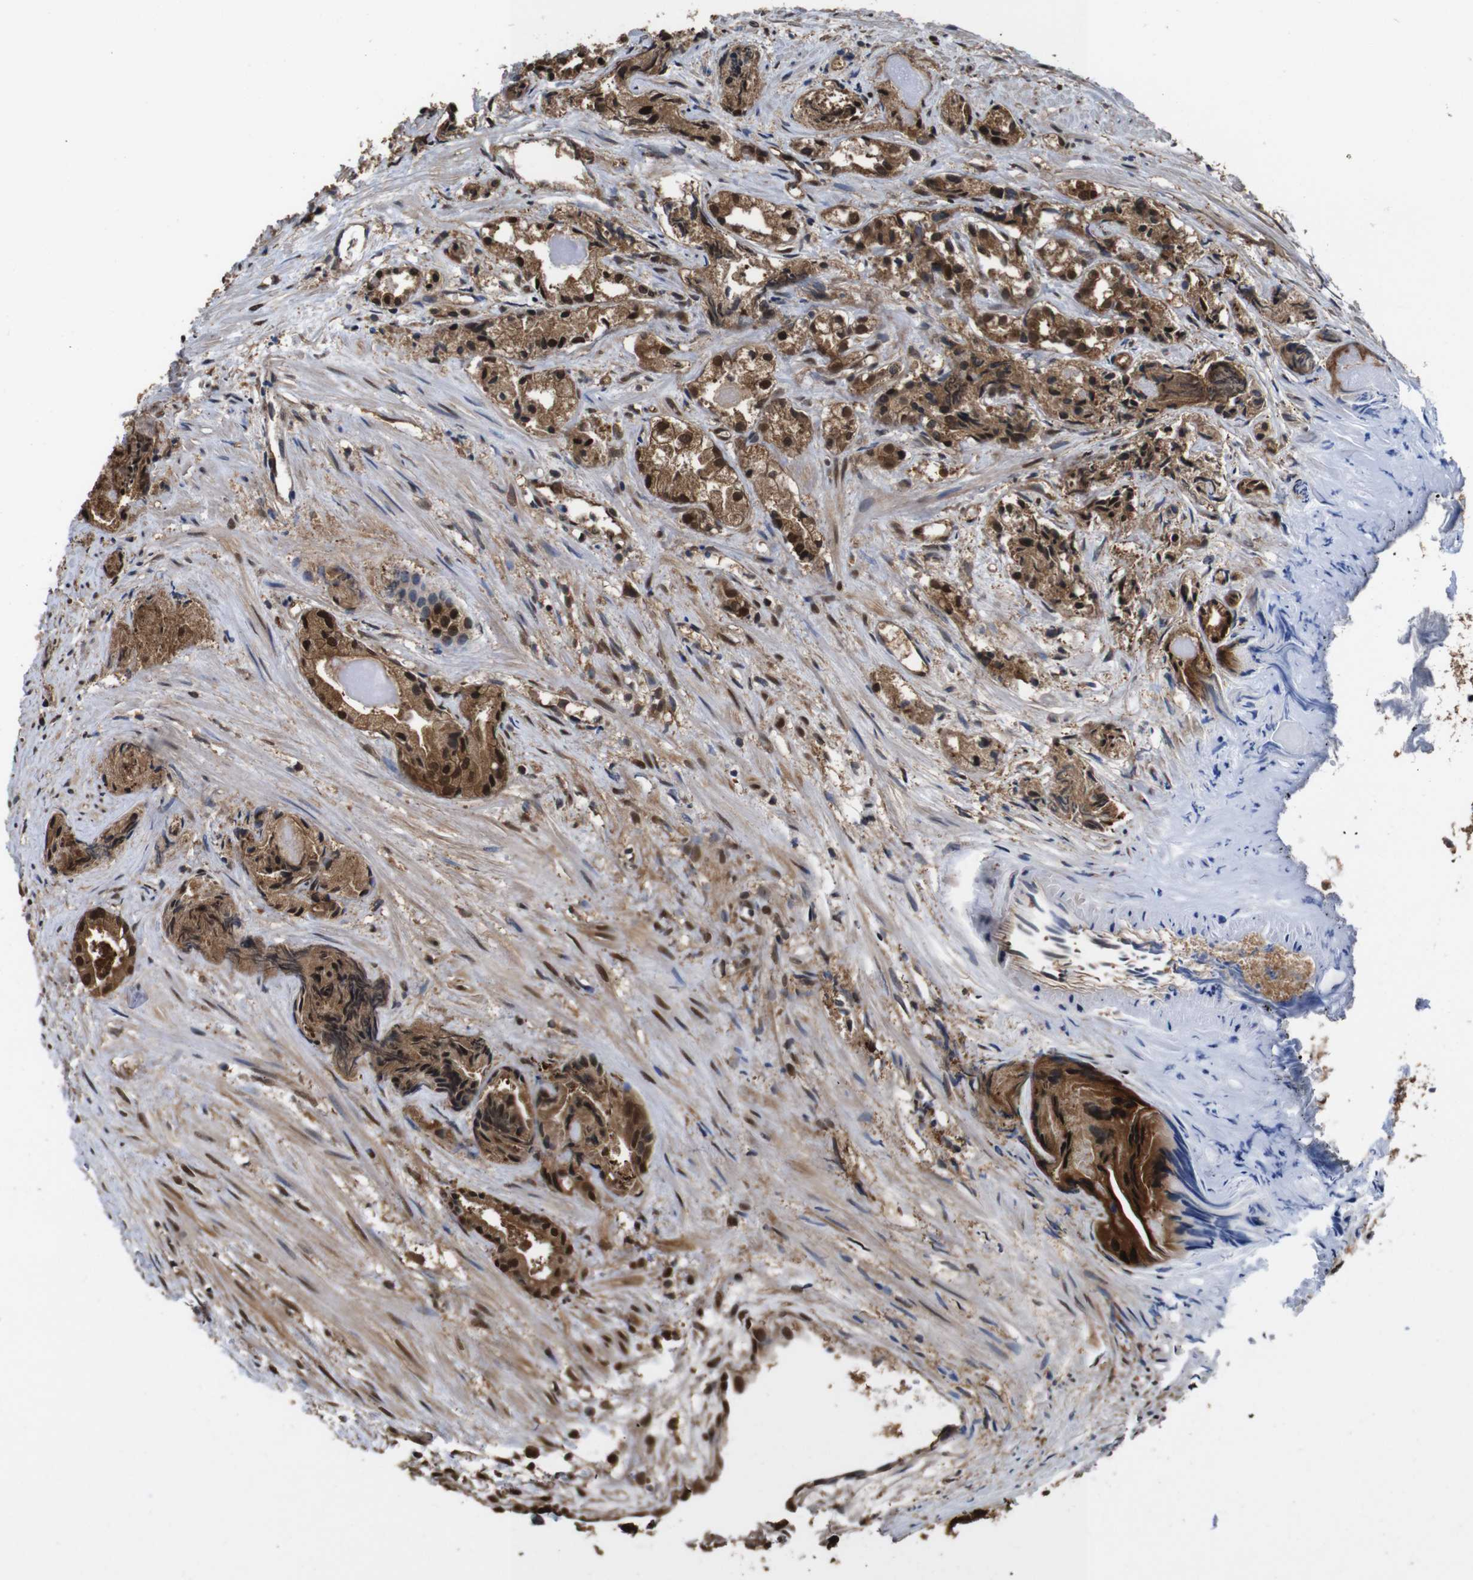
{"staining": {"intensity": "moderate", "quantity": ">75%", "location": "cytoplasmic/membranous,nuclear"}, "tissue": "prostate cancer", "cell_type": "Tumor cells", "image_type": "cancer", "snomed": [{"axis": "morphology", "description": "Adenocarcinoma, Low grade"}, {"axis": "topography", "description": "Prostate"}], "caption": "This is an image of immunohistochemistry staining of prostate adenocarcinoma (low-grade), which shows moderate staining in the cytoplasmic/membranous and nuclear of tumor cells.", "gene": "VCP", "patient": {"sex": "male", "age": 72}}